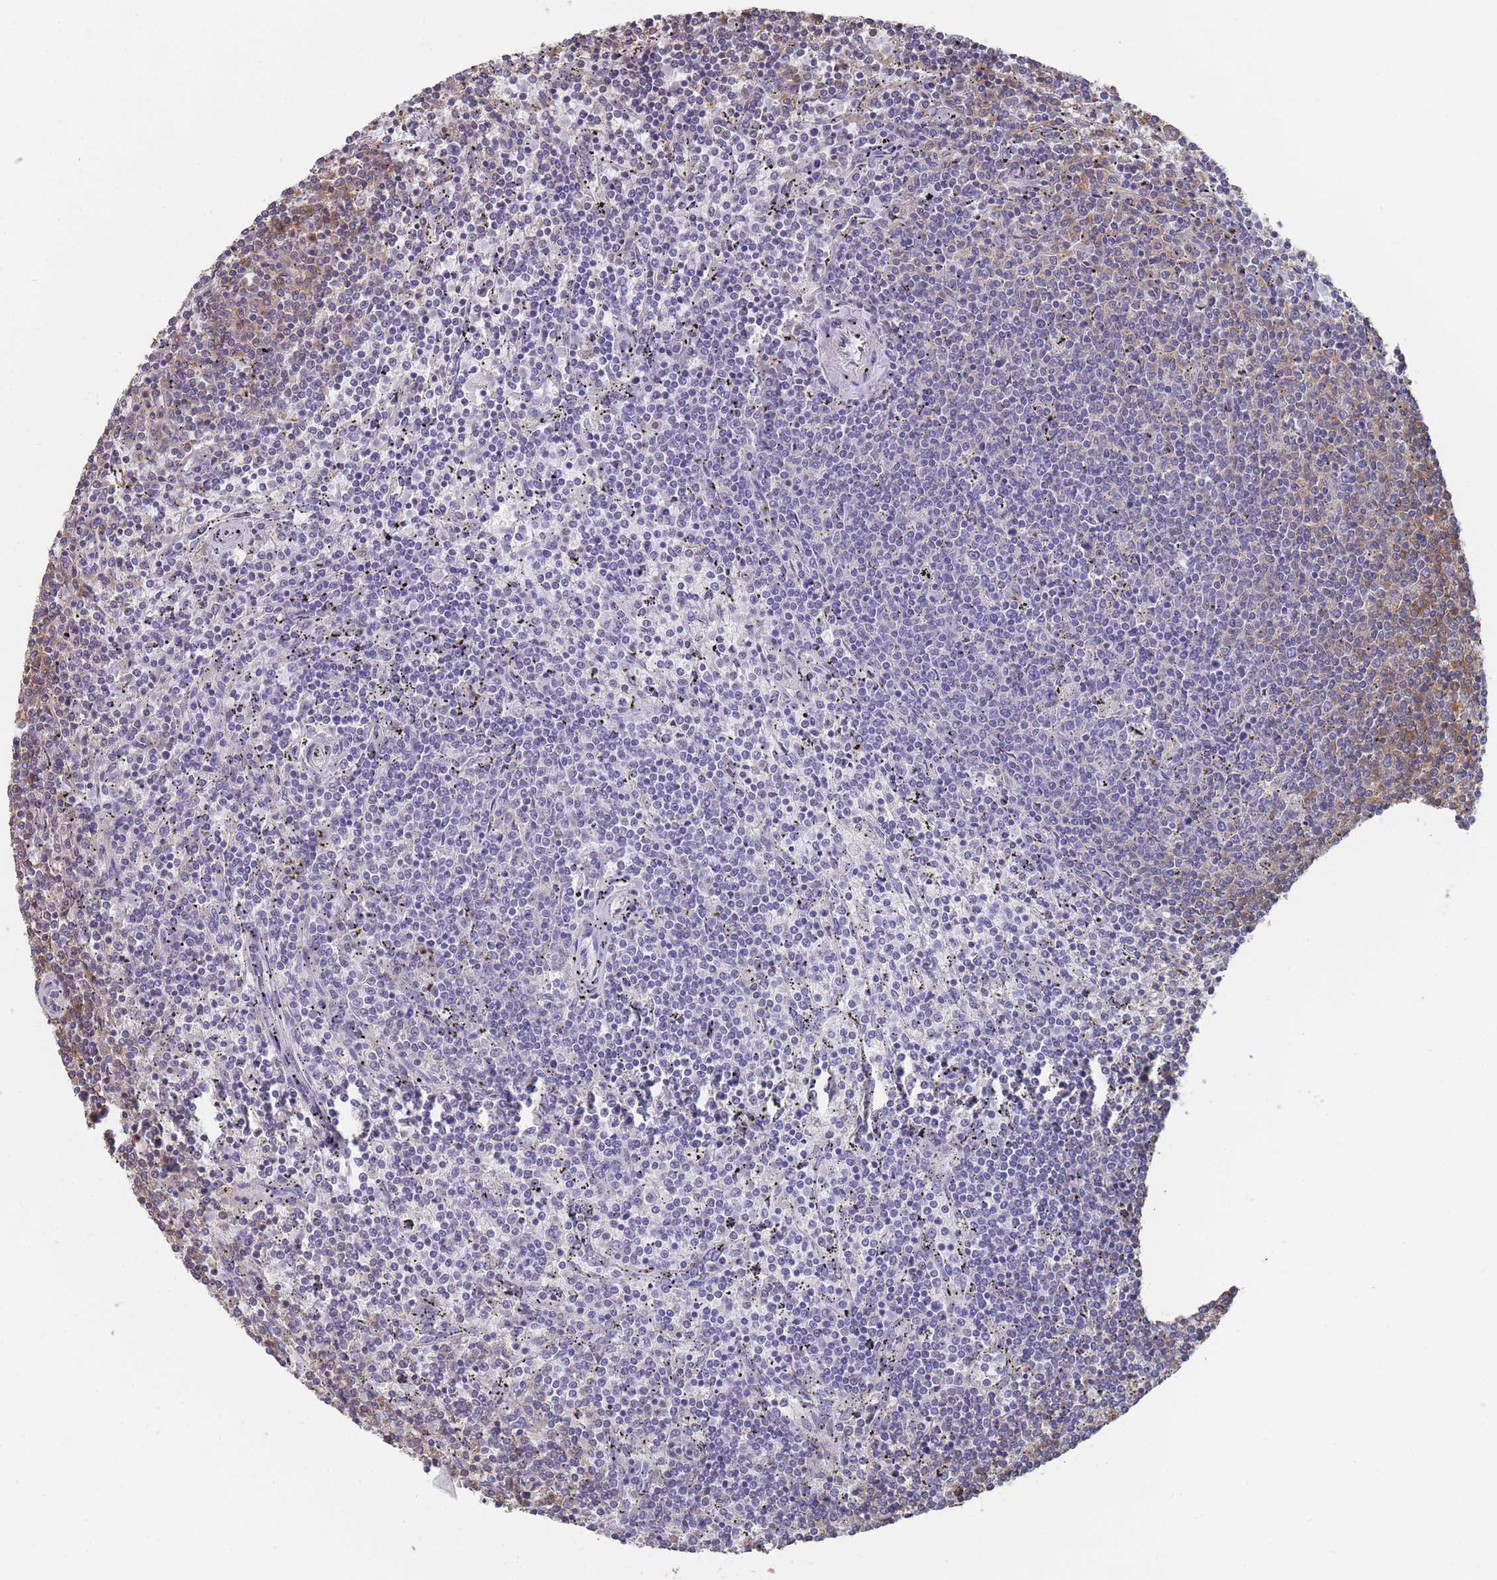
{"staining": {"intensity": "negative", "quantity": "none", "location": "none"}, "tissue": "lymphoma", "cell_type": "Tumor cells", "image_type": "cancer", "snomed": [{"axis": "morphology", "description": "Malignant lymphoma, non-Hodgkin's type, Low grade"}, {"axis": "topography", "description": "Spleen"}], "caption": "The IHC histopathology image has no significant expression in tumor cells of malignant lymphoma, non-Hodgkin's type (low-grade) tissue.", "gene": "SCCPDH", "patient": {"sex": "female", "age": 50}}